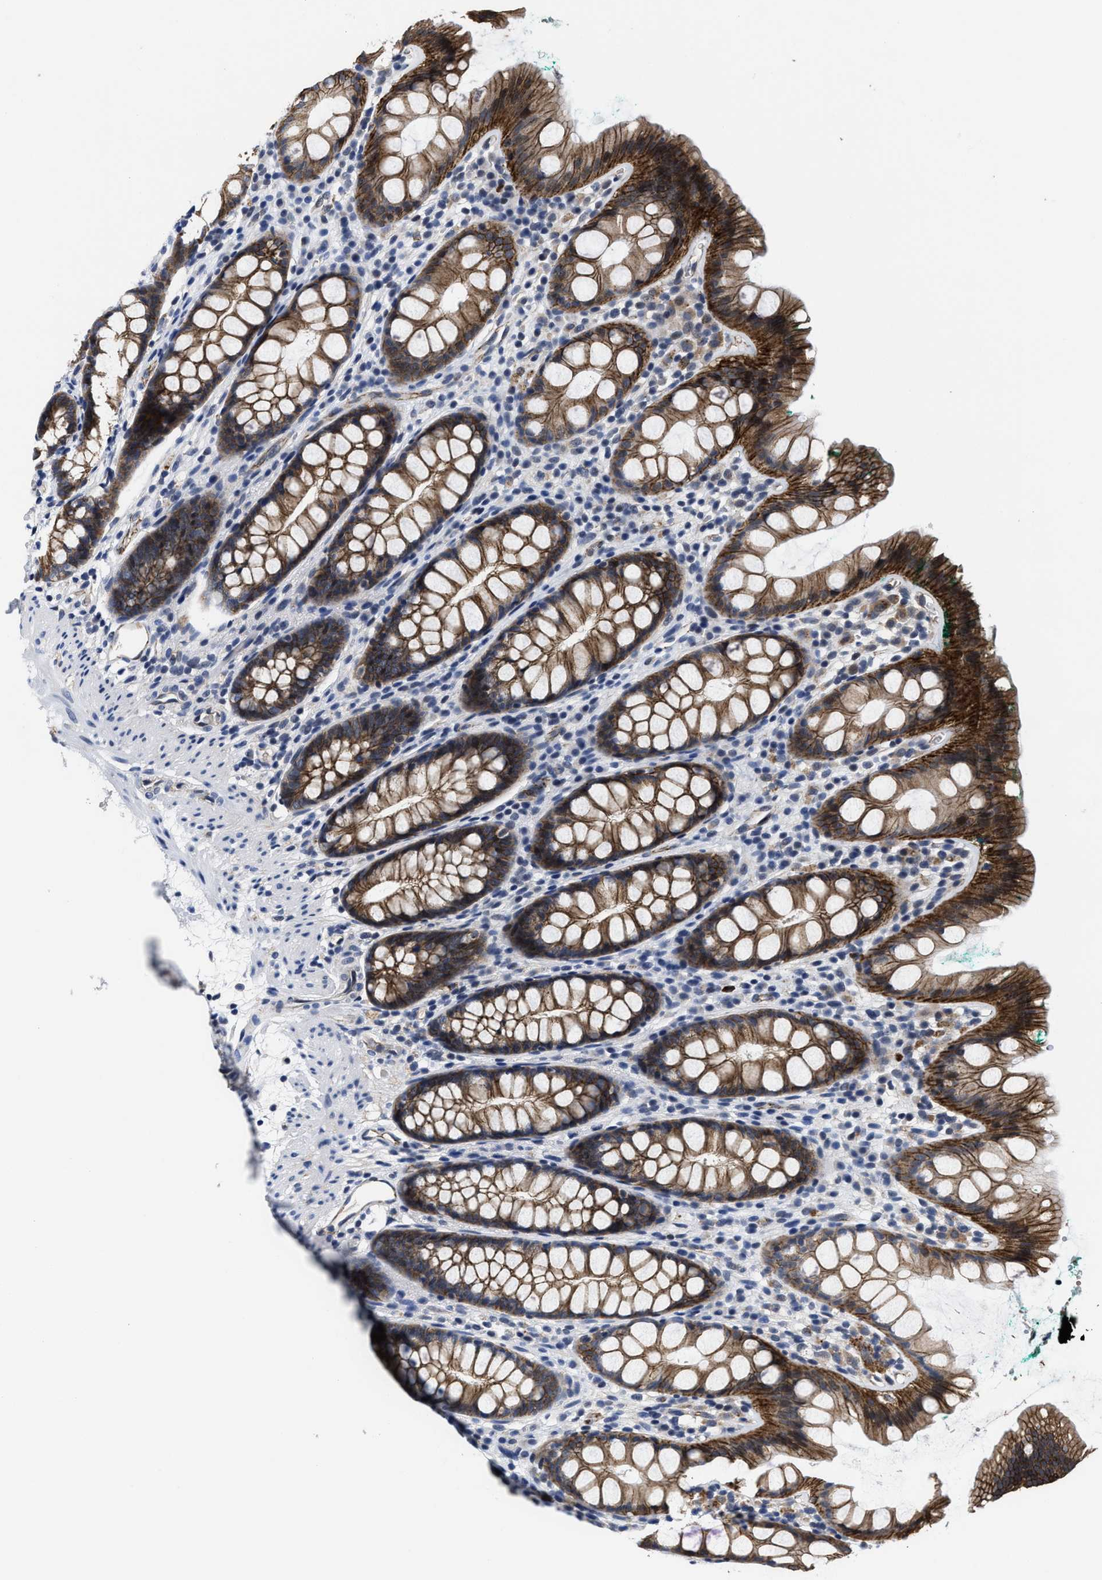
{"staining": {"intensity": "strong", "quantity": ">75%", "location": "cytoplasmic/membranous"}, "tissue": "rectum", "cell_type": "Glandular cells", "image_type": "normal", "snomed": [{"axis": "morphology", "description": "Normal tissue, NOS"}, {"axis": "topography", "description": "Rectum"}], "caption": "Immunohistochemistry staining of normal rectum, which shows high levels of strong cytoplasmic/membranous positivity in approximately >75% of glandular cells indicating strong cytoplasmic/membranous protein staining. The staining was performed using DAB (brown) for protein detection and nuclei were counterstained in hematoxylin (blue).", "gene": "GHITM", "patient": {"sex": "female", "age": 65}}